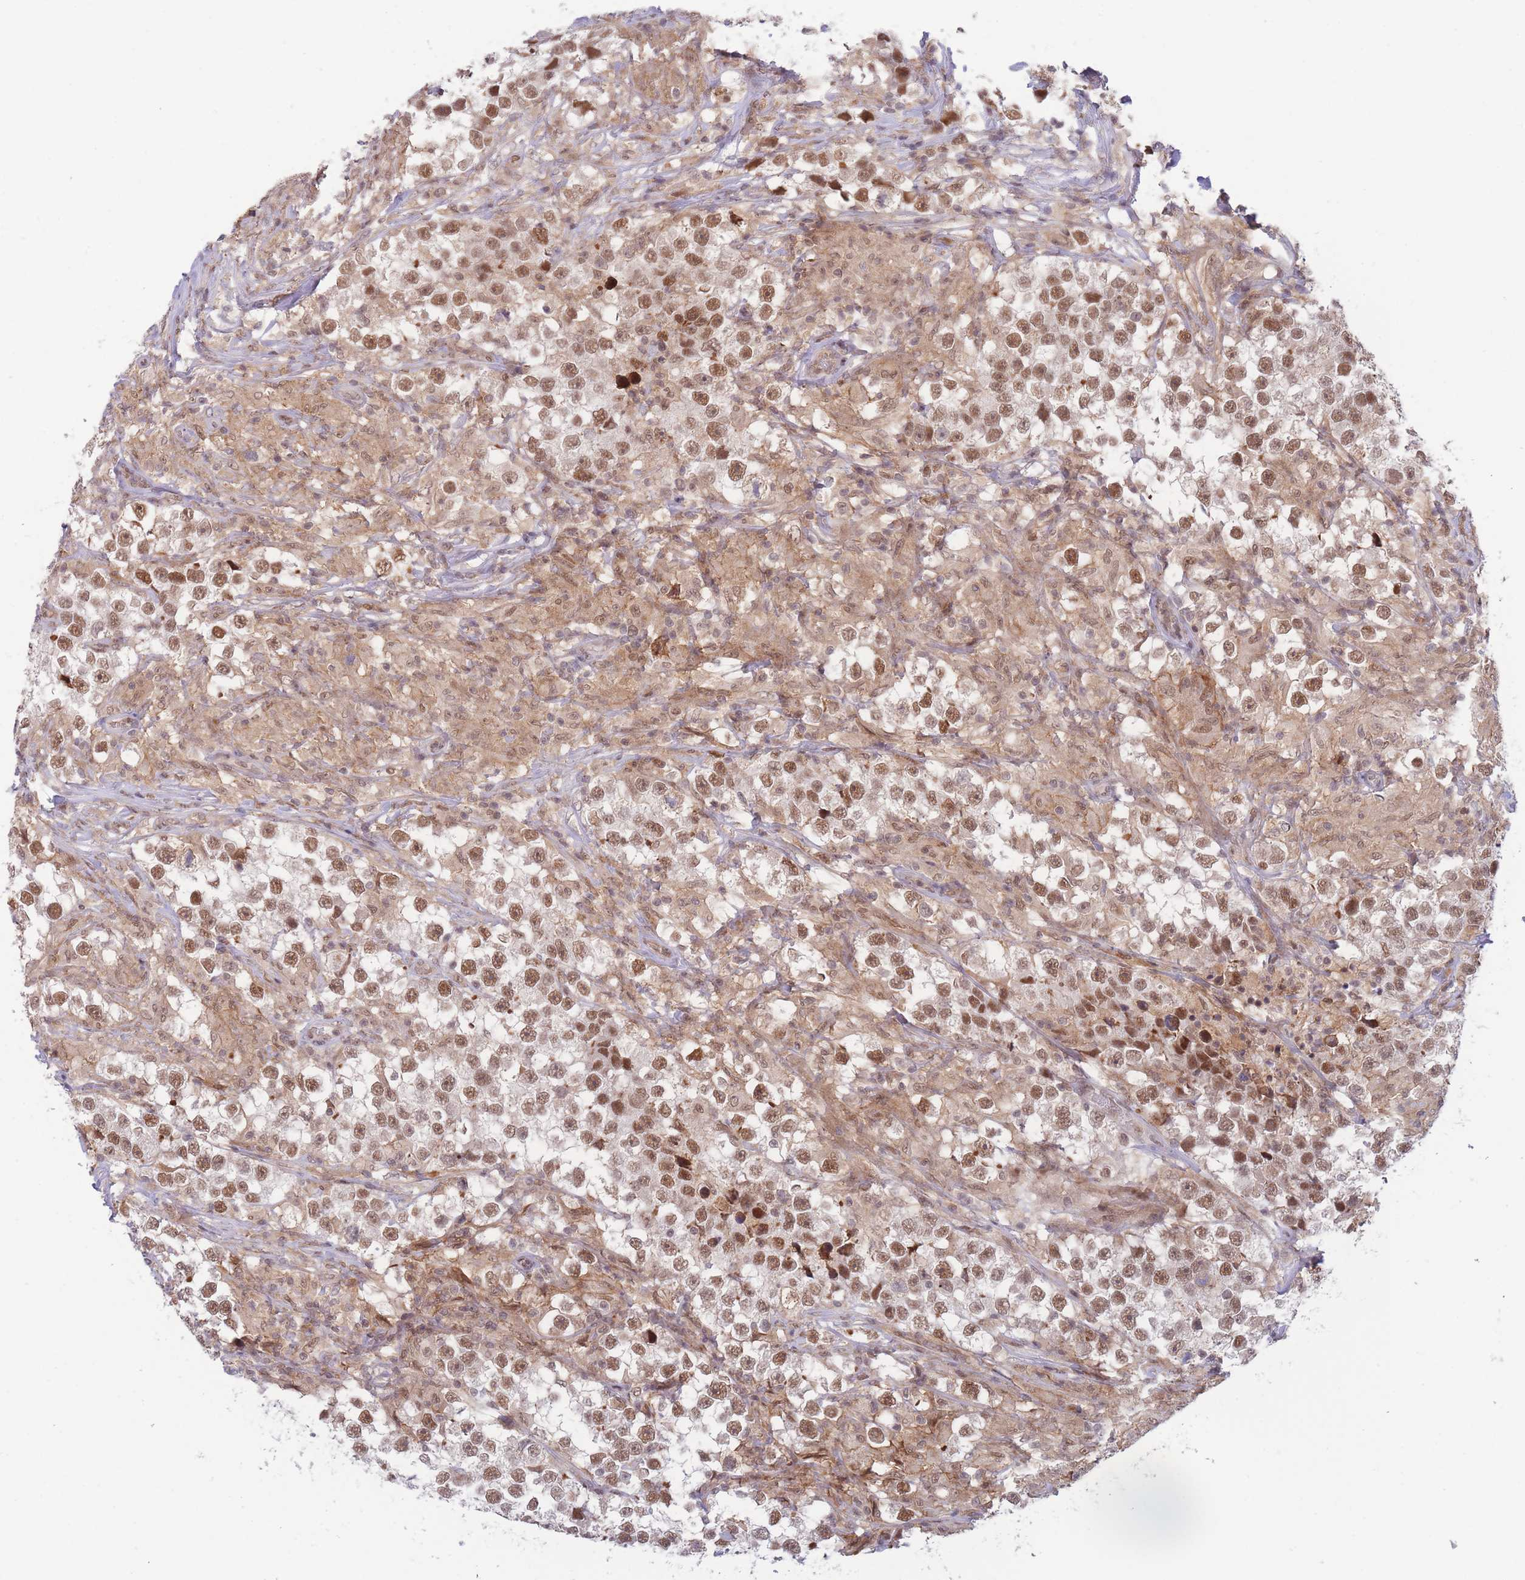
{"staining": {"intensity": "moderate", "quantity": ">75%", "location": "nuclear"}, "tissue": "testis cancer", "cell_type": "Tumor cells", "image_type": "cancer", "snomed": [{"axis": "morphology", "description": "Seminoma, NOS"}, {"axis": "topography", "description": "Testis"}], "caption": "Tumor cells display moderate nuclear positivity in approximately >75% of cells in testis seminoma.", "gene": "BOD1L1", "patient": {"sex": "male", "age": 46}}